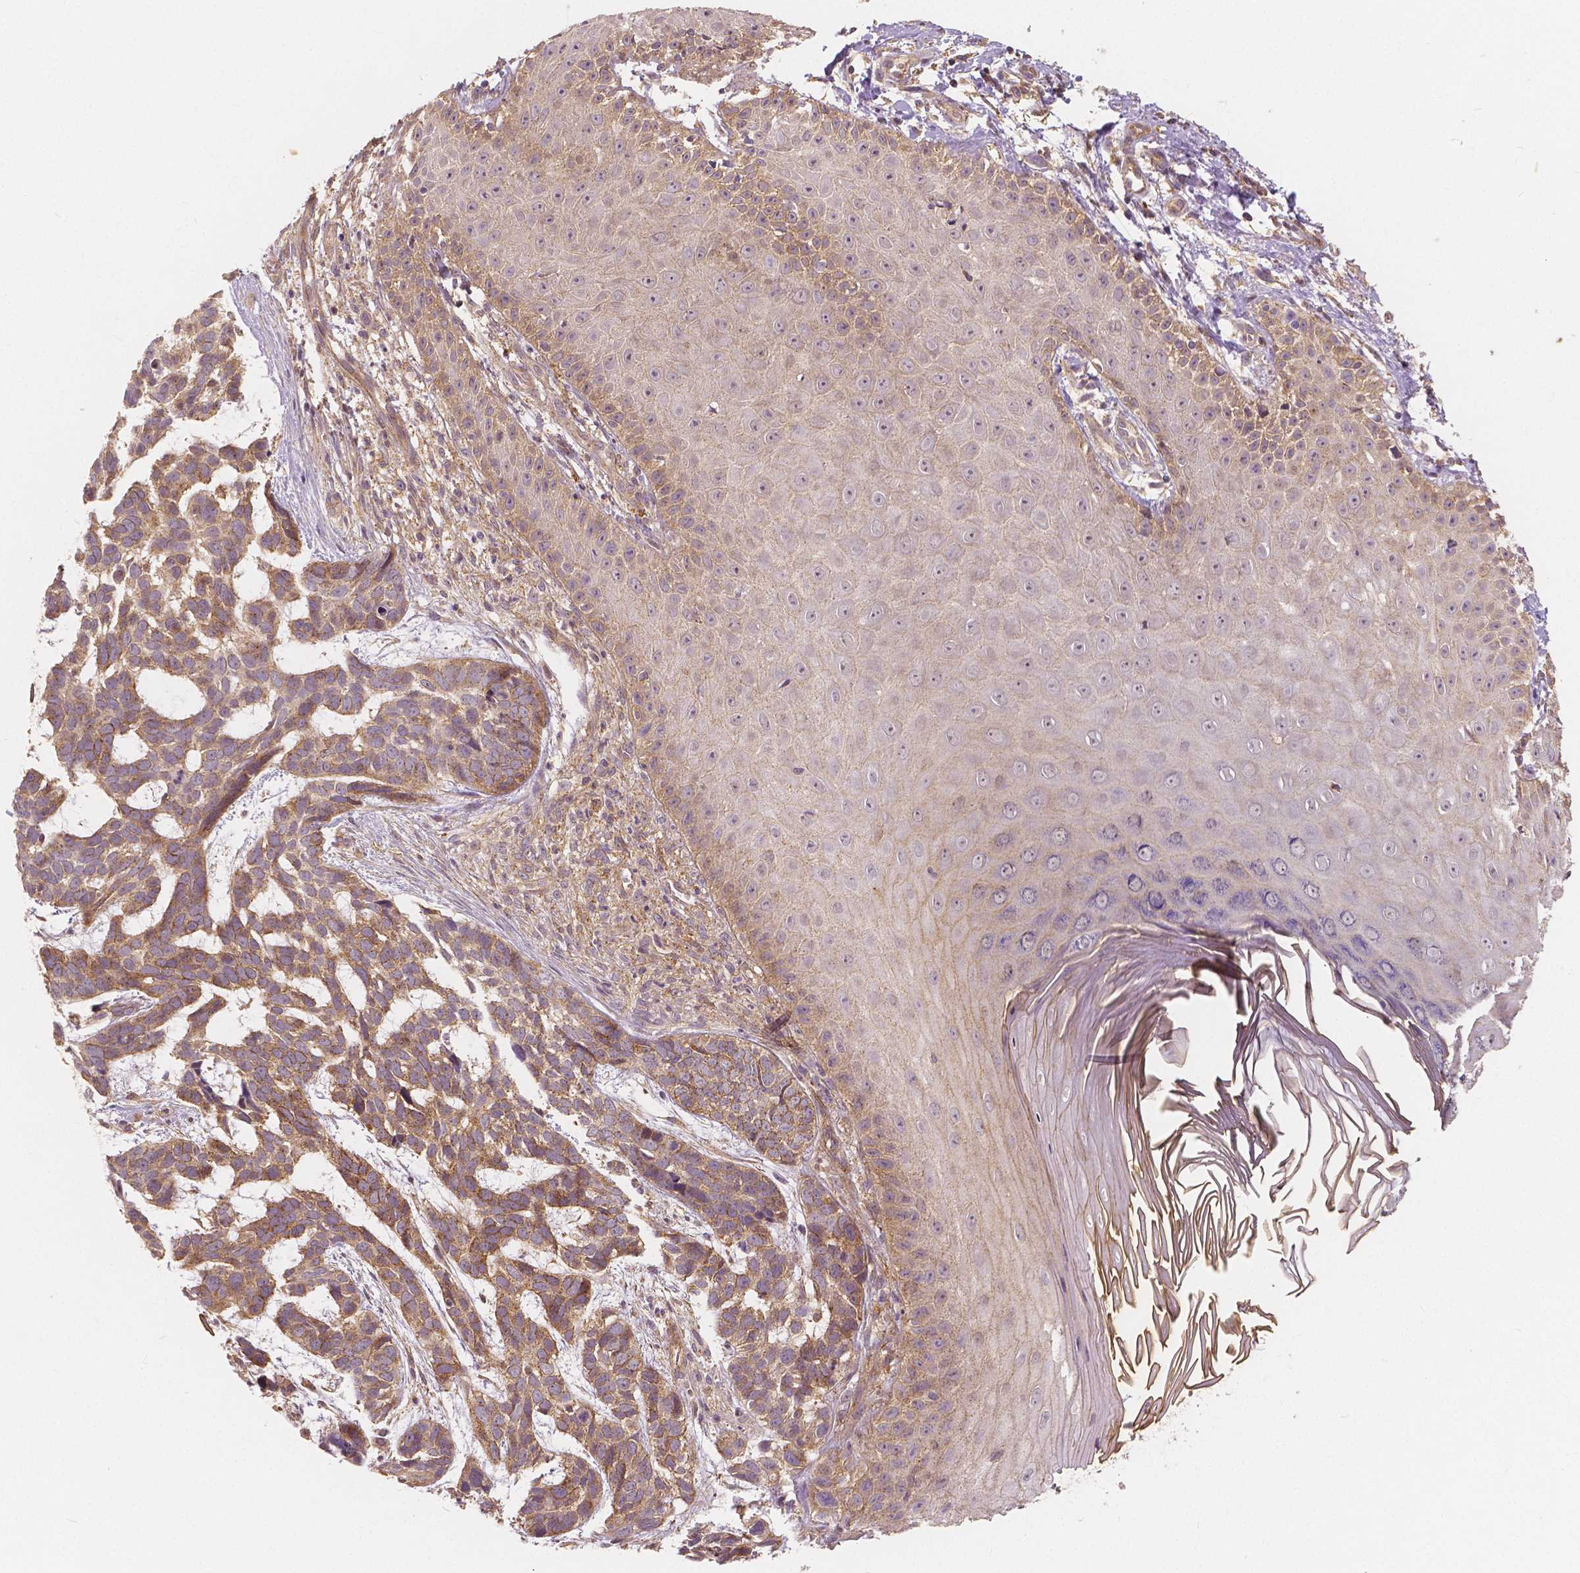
{"staining": {"intensity": "weak", "quantity": ">75%", "location": "cytoplasmic/membranous"}, "tissue": "skin cancer", "cell_type": "Tumor cells", "image_type": "cancer", "snomed": [{"axis": "morphology", "description": "Basal cell carcinoma"}, {"axis": "topography", "description": "Skin"}], "caption": "Immunohistochemical staining of skin cancer exhibits low levels of weak cytoplasmic/membranous staining in about >75% of tumor cells. The staining was performed using DAB to visualize the protein expression in brown, while the nuclei were stained in blue with hematoxylin (Magnification: 20x).", "gene": "SNX12", "patient": {"sex": "male", "age": 78}}